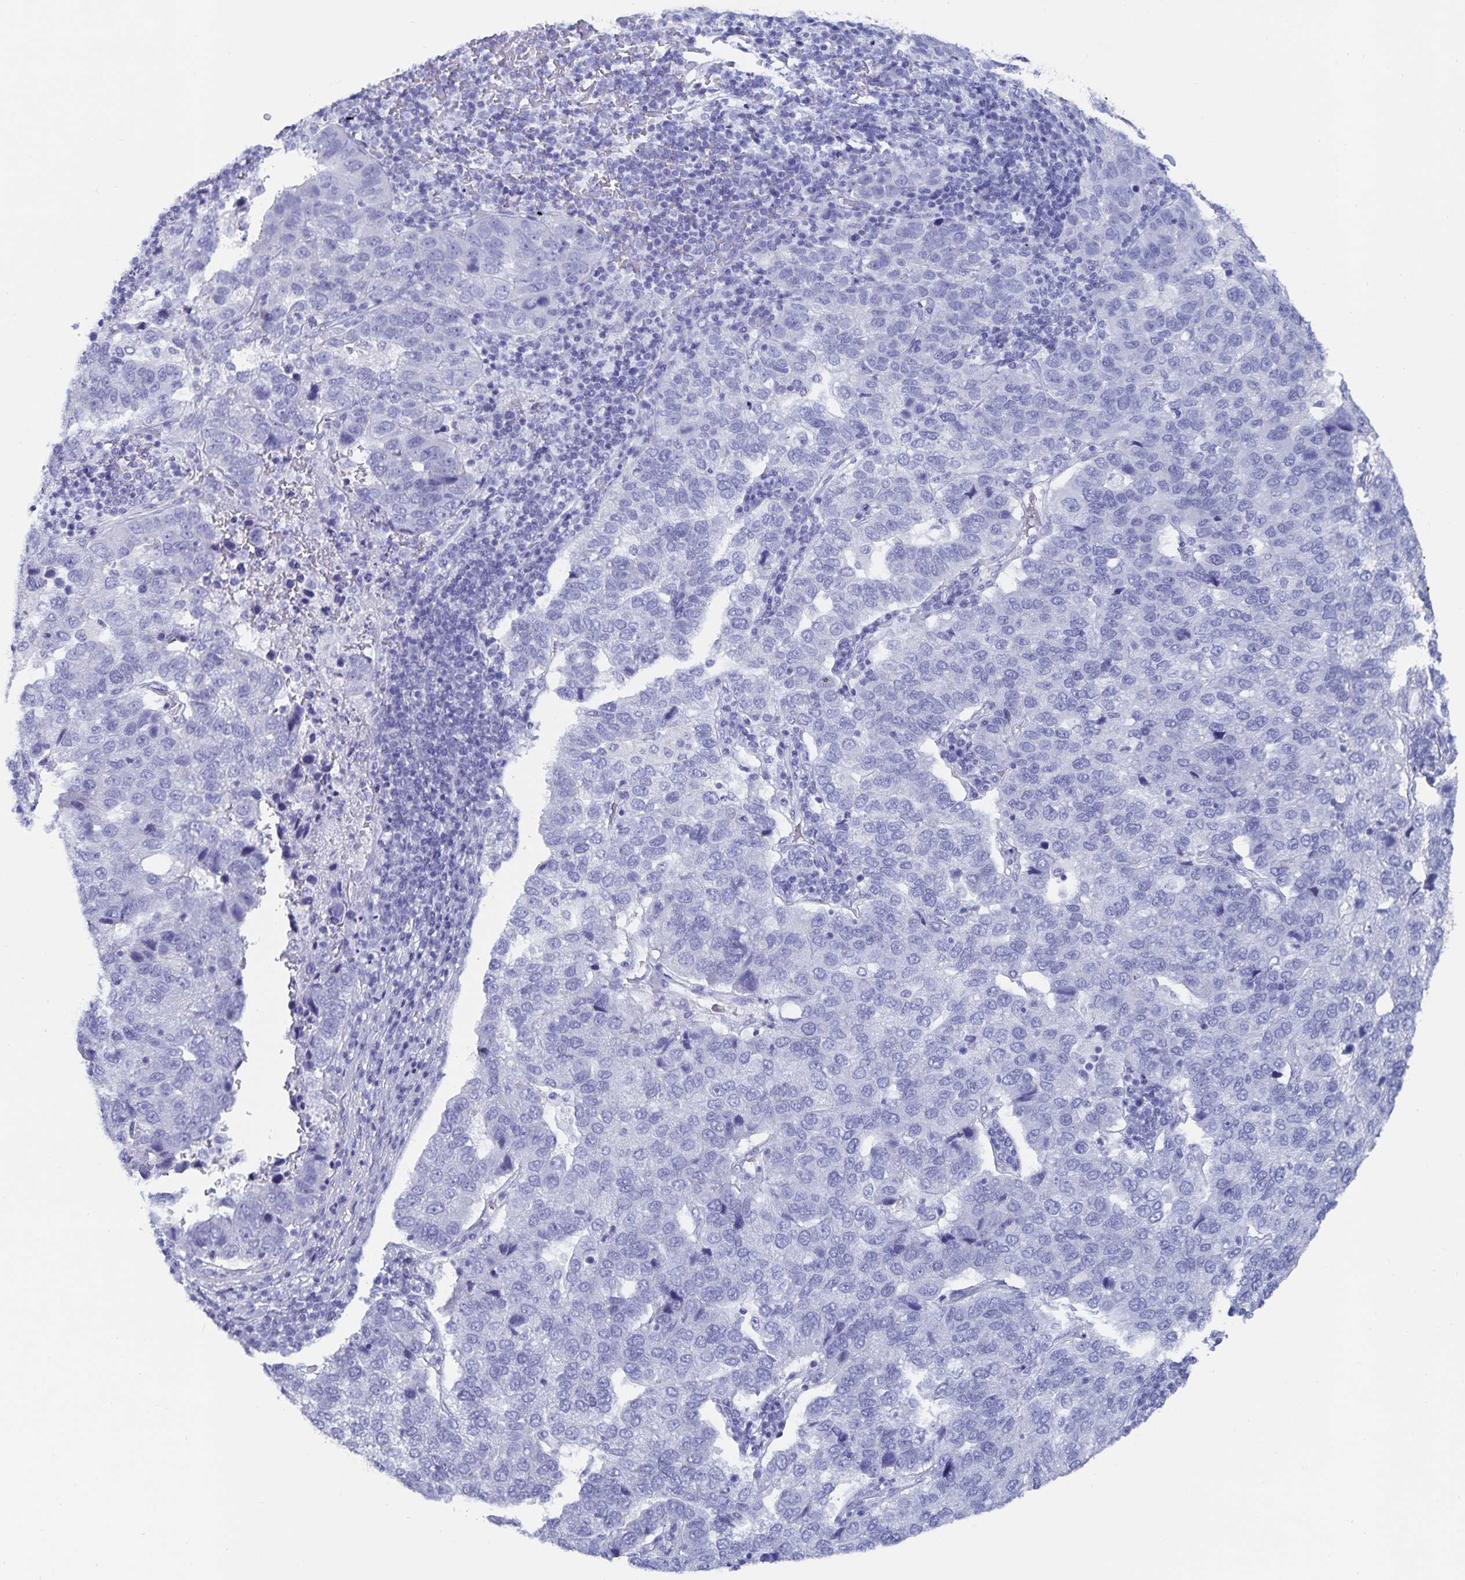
{"staining": {"intensity": "negative", "quantity": "none", "location": "none"}, "tissue": "pancreatic cancer", "cell_type": "Tumor cells", "image_type": "cancer", "snomed": [{"axis": "morphology", "description": "Adenocarcinoma, NOS"}, {"axis": "topography", "description": "Pancreas"}], "caption": "This micrograph is of pancreatic cancer (adenocarcinoma) stained with immunohistochemistry (IHC) to label a protein in brown with the nuclei are counter-stained blue. There is no positivity in tumor cells.", "gene": "C19orf73", "patient": {"sex": "female", "age": 61}}